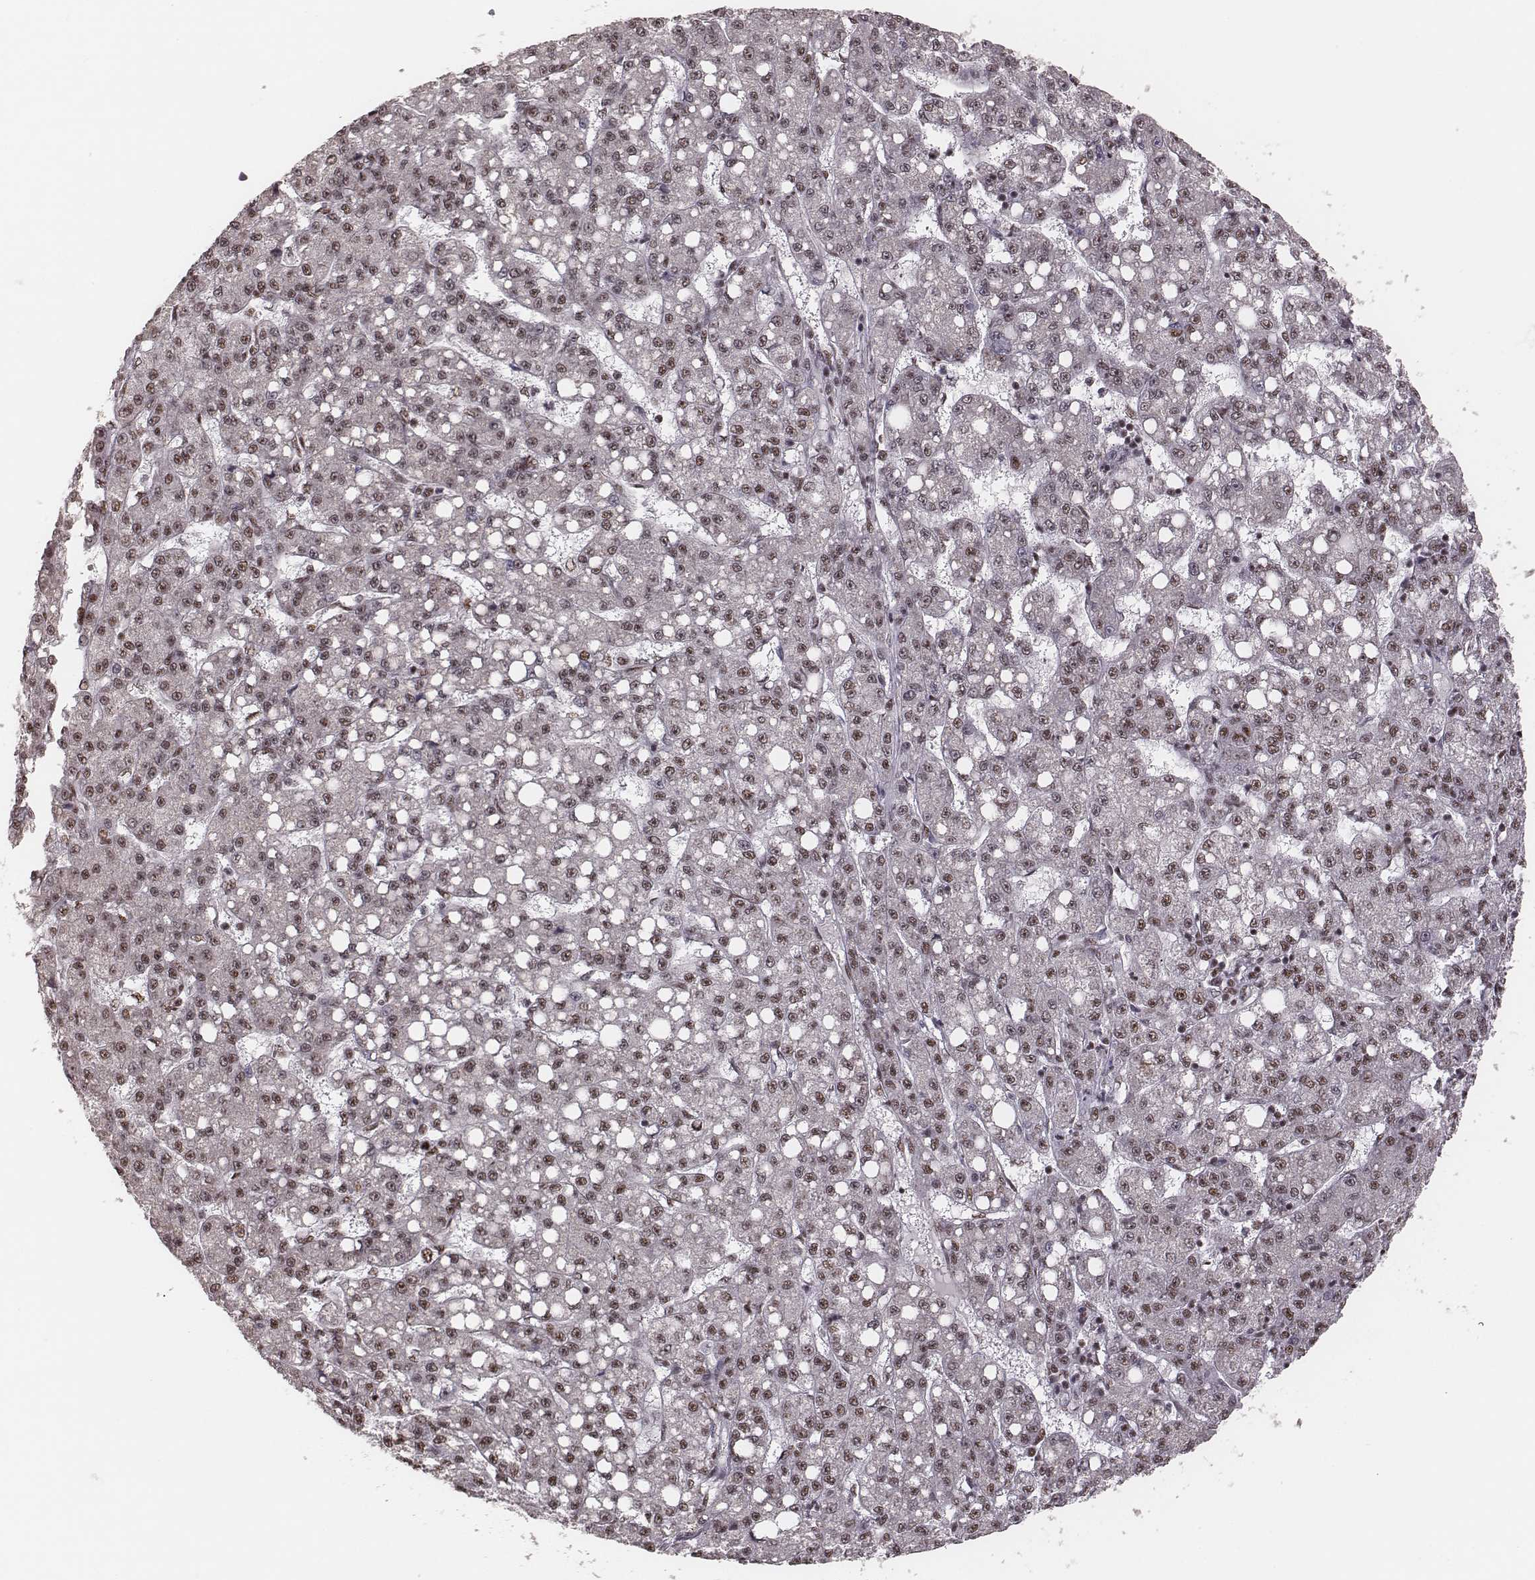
{"staining": {"intensity": "moderate", "quantity": ">75%", "location": "nuclear"}, "tissue": "liver cancer", "cell_type": "Tumor cells", "image_type": "cancer", "snomed": [{"axis": "morphology", "description": "Carcinoma, Hepatocellular, NOS"}, {"axis": "topography", "description": "Liver"}], "caption": "Human hepatocellular carcinoma (liver) stained with a protein marker displays moderate staining in tumor cells.", "gene": "LUC7L", "patient": {"sex": "female", "age": 65}}